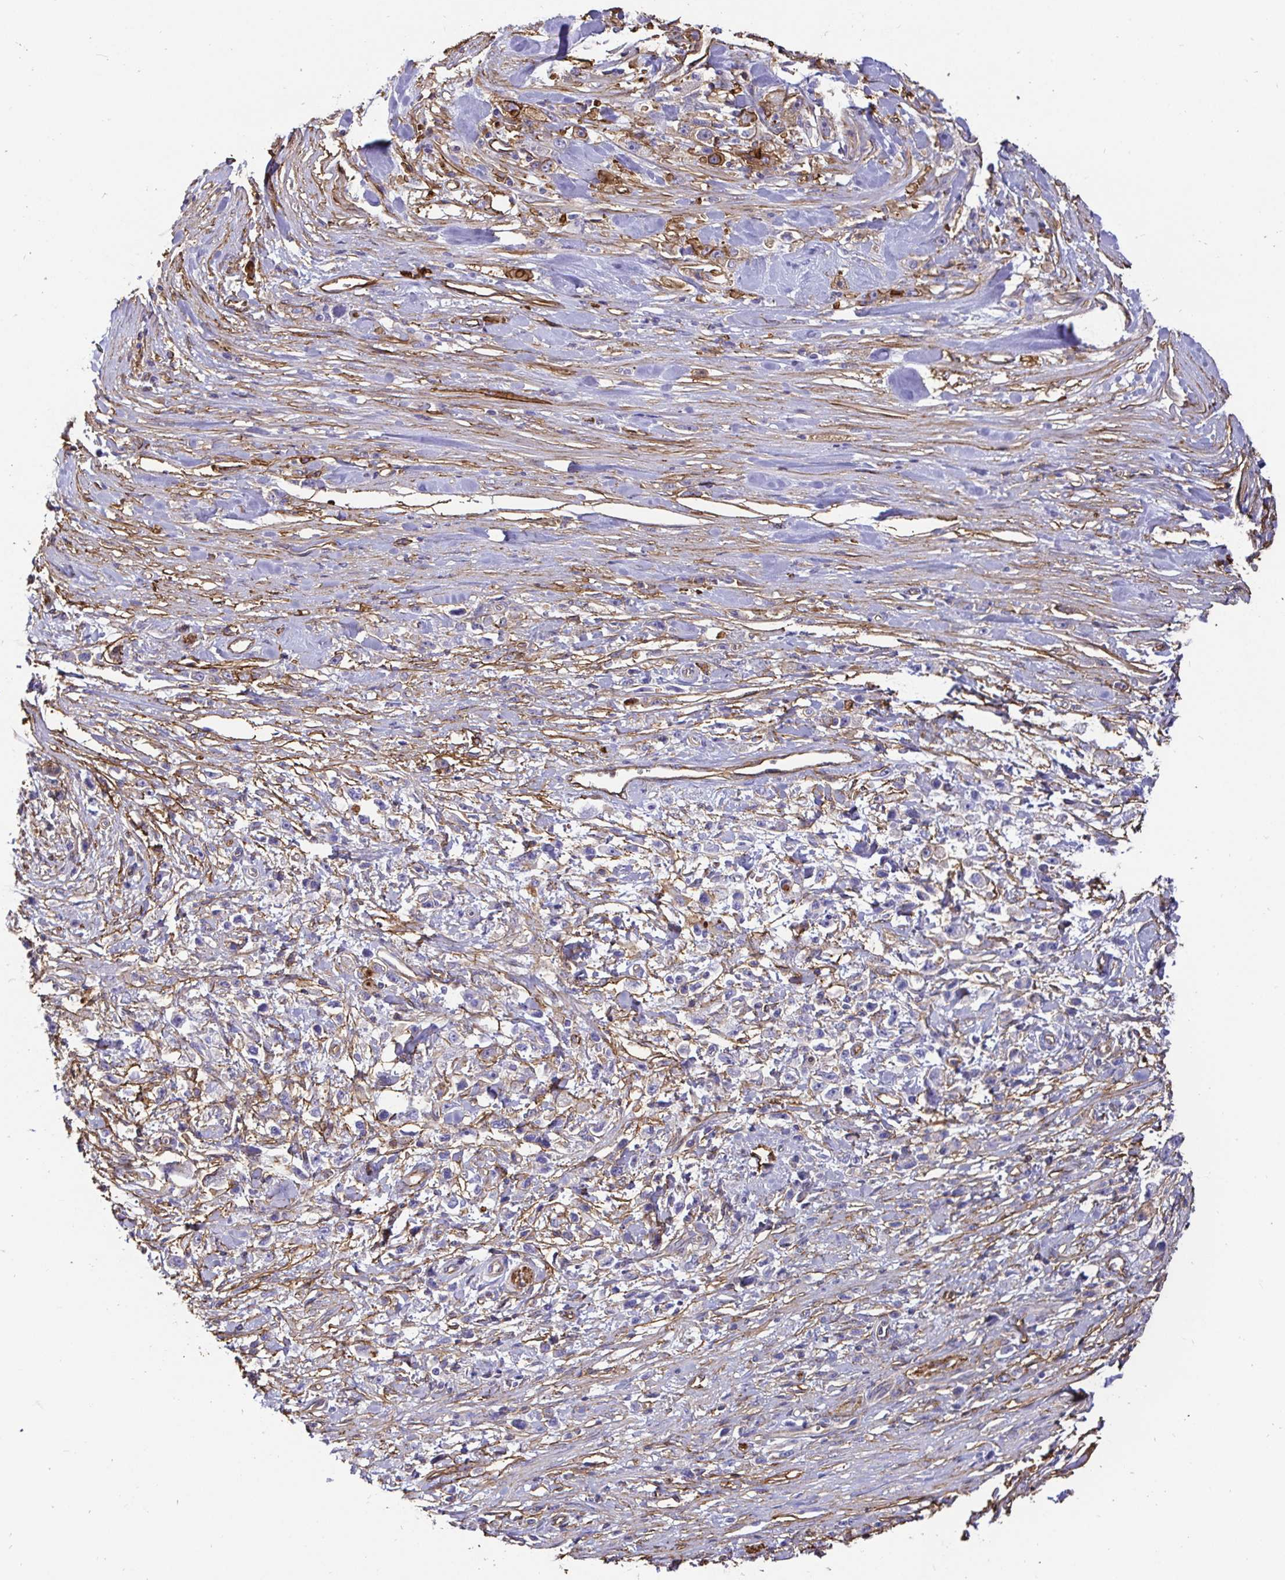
{"staining": {"intensity": "negative", "quantity": "none", "location": "none"}, "tissue": "stomach cancer", "cell_type": "Tumor cells", "image_type": "cancer", "snomed": [{"axis": "morphology", "description": "Adenocarcinoma, NOS"}, {"axis": "topography", "description": "Stomach"}], "caption": "Tumor cells are negative for brown protein staining in stomach cancer.", "gene": "ANXA2", "patient": {"sex": "female", "age": 59}}